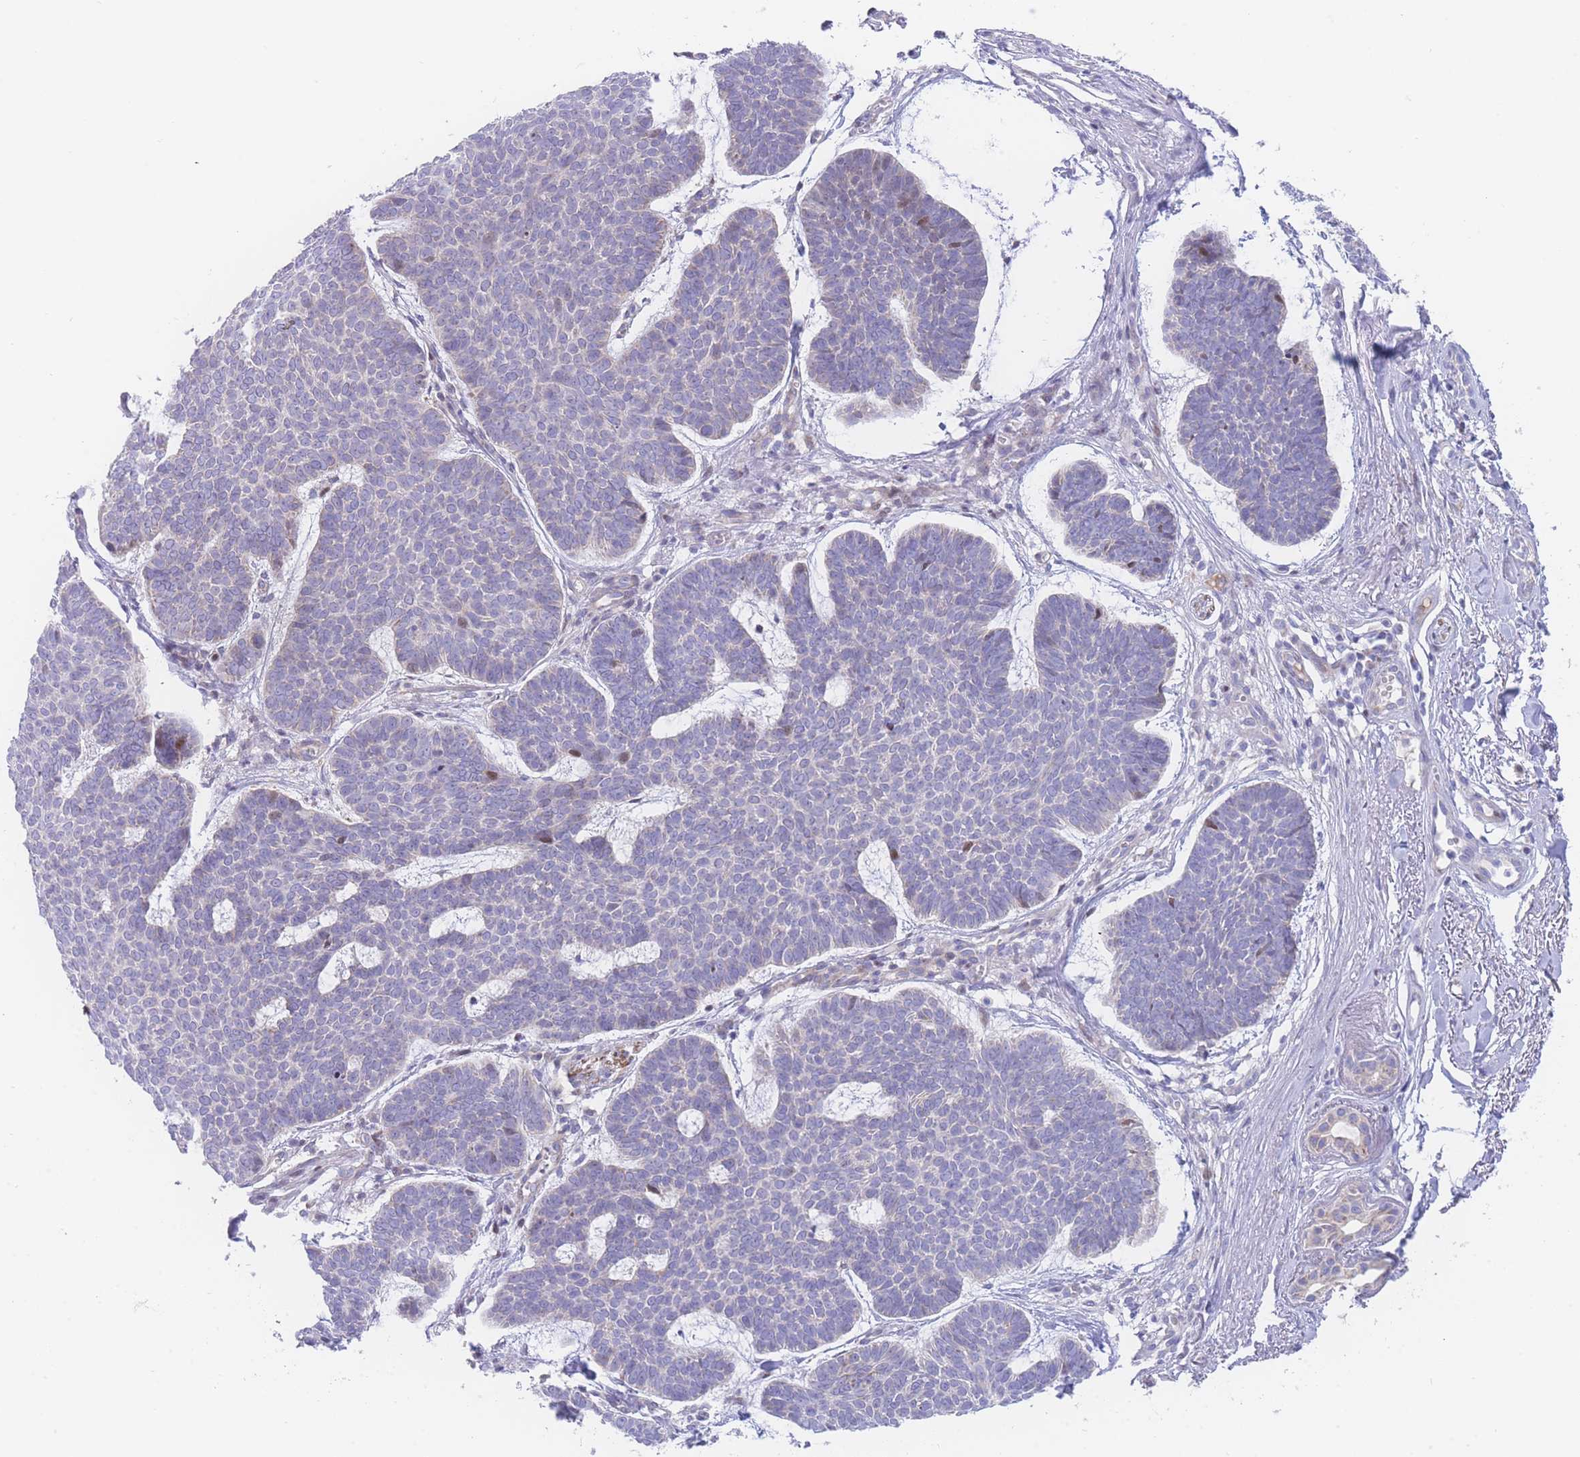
{"staining": {"intensity": "negative", "quantity": "none", "location": "none"}, "tissue": "skin cancer", "cell_type": "Tumor cells", "image_type": "cancer", "snomed": [{"axis": "morphology", "description": "Basal cell carcinoma"}, {"axis": "topography", "description": "Skin"}], "caption": "Tumor cells show no significant protein expression in skin cancer (basal cell carcinoma).", "gene": "GPAM", "patient": {"sex": "female", "age": 74}}